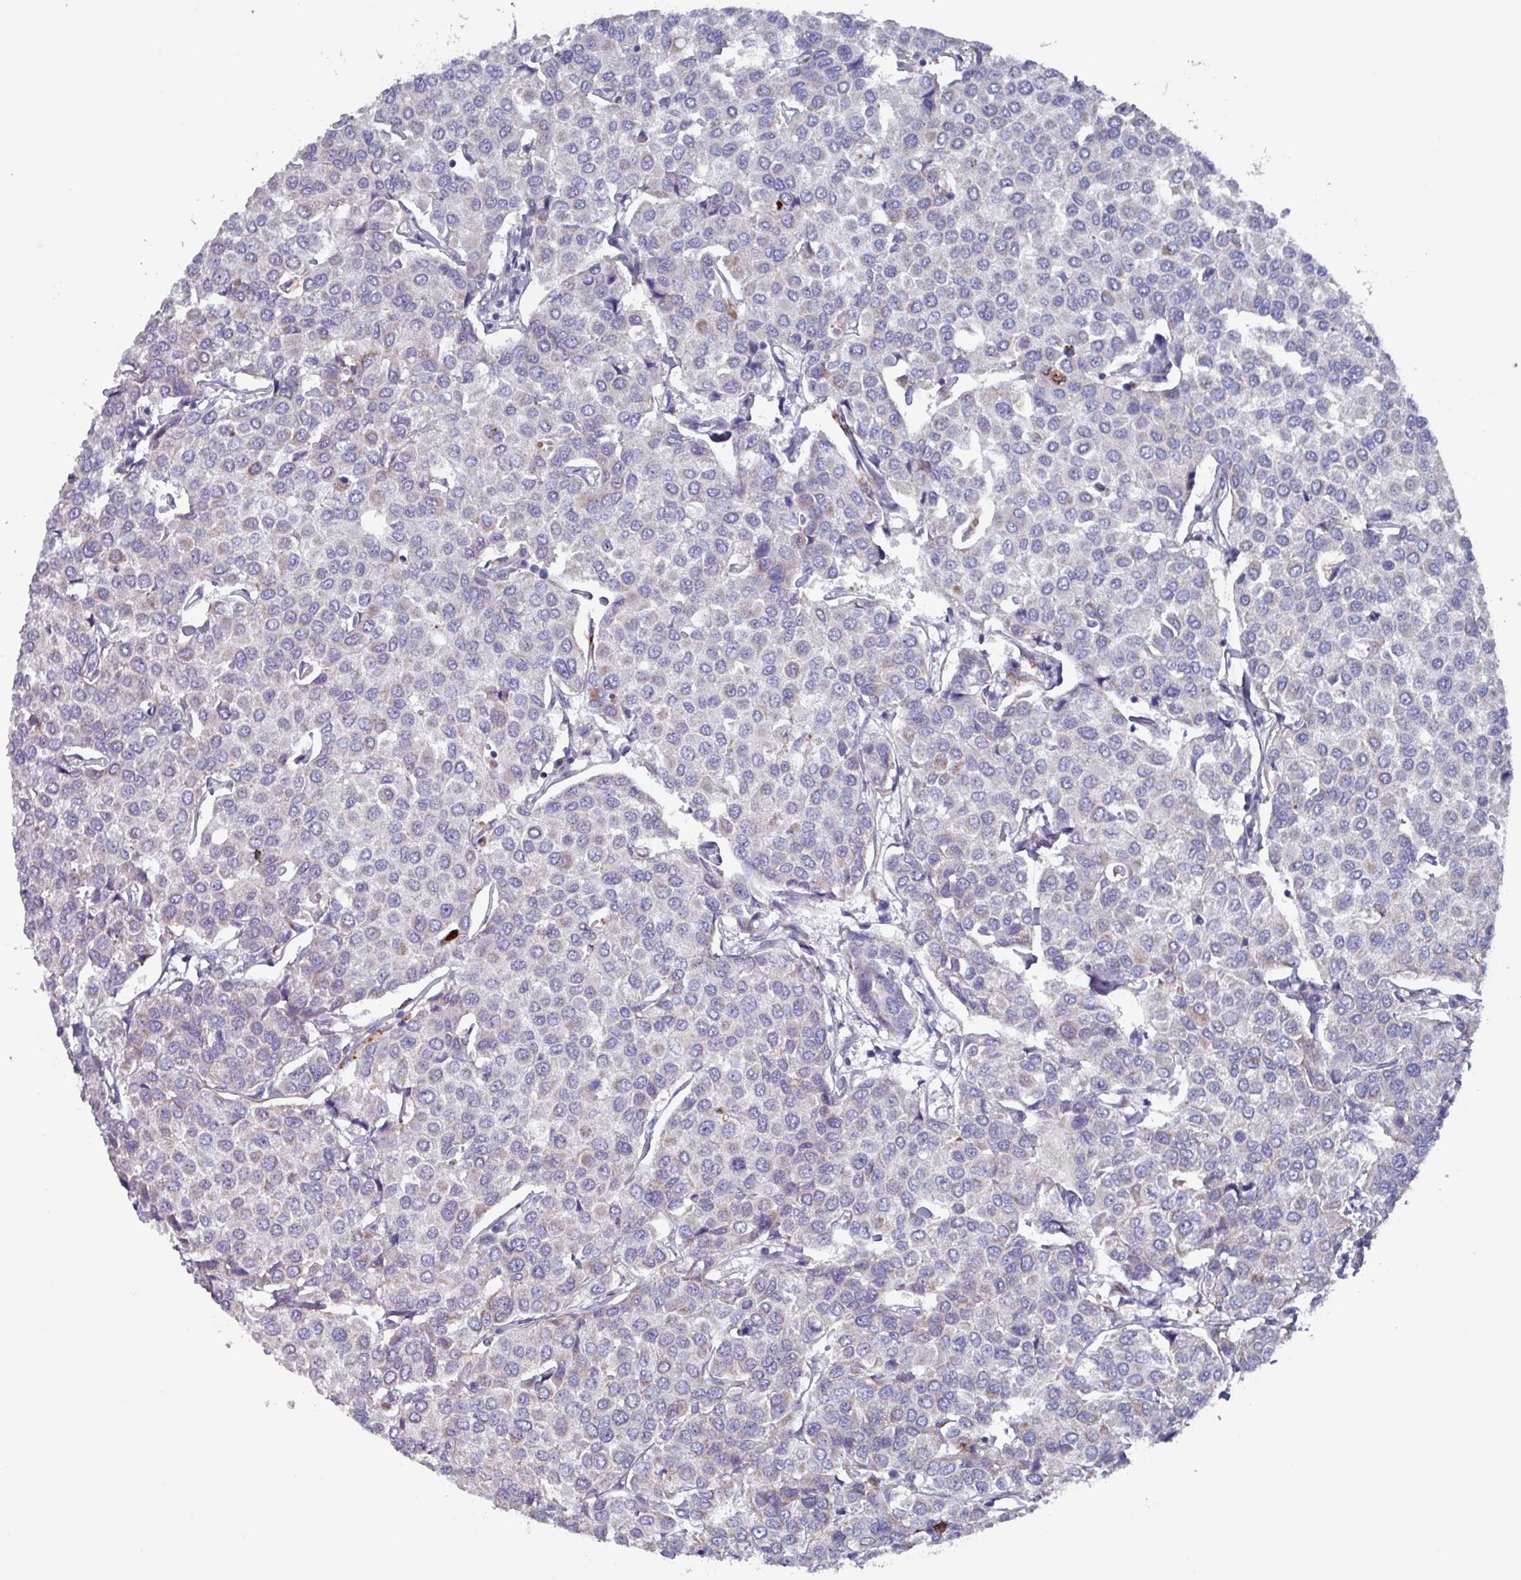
{"staining": {"intensity": "weak", "quantity": "<25%", "location": "cytoplasmic/membranous"}, "tissue": "breast cancer", "cell_type": "Tumor cells", "image_type": "cancer", "snomed": [{"axis": "morphology", "description": "Duct carcinoma"}, {"axis": "topography", "description": "Breast"}], "caption": "There is no significant positivity in tumor cells of intraductal carcinoma (breast).", "gene": "UQCC2", "patient": {"sex": "female", "age": 55}}